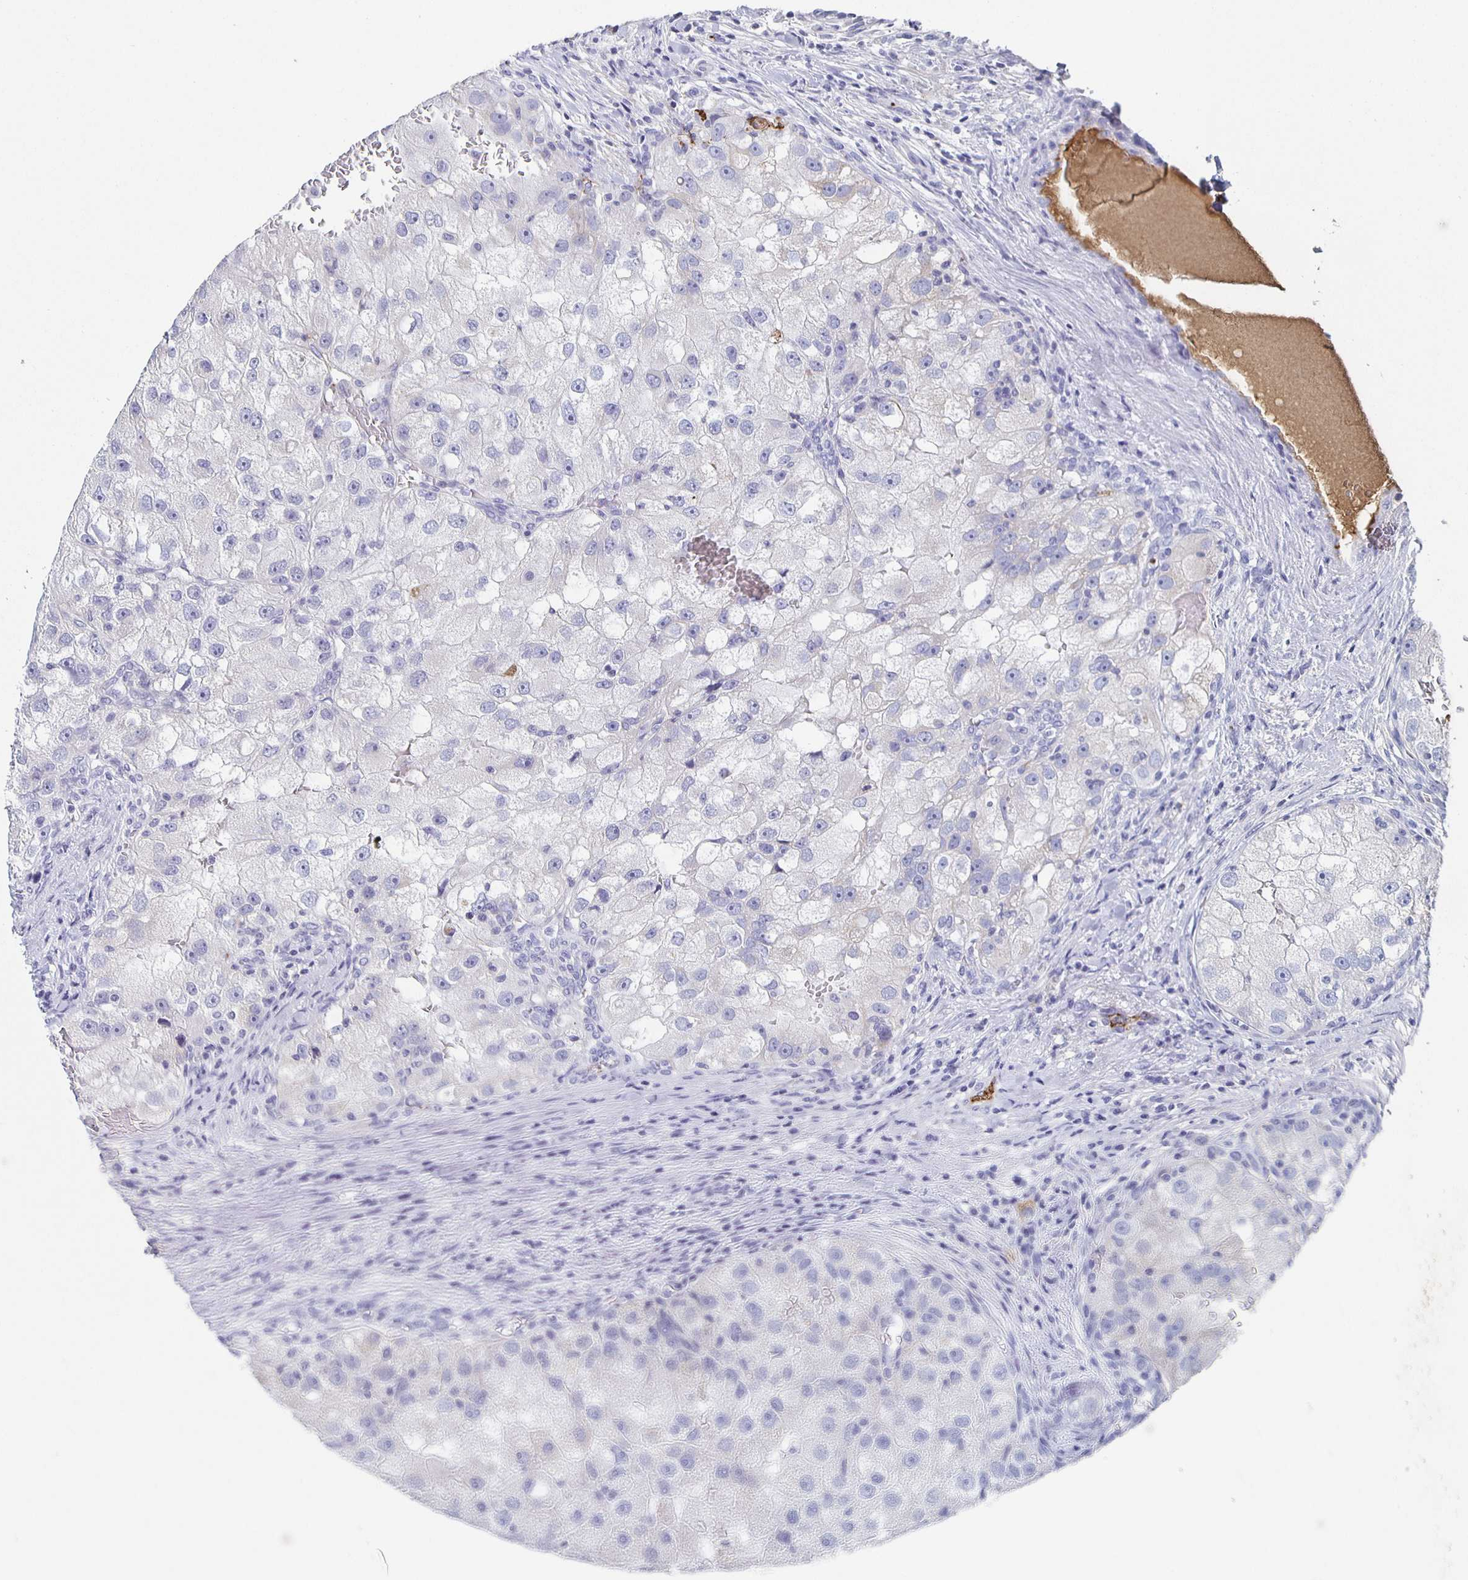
{"staining": {"intensity": "negative", "quantity": "none", "location": "none"}, "tissue": "renal cancer", "cell_type": "Tumor cells", "image_type": "cancer", "snomed": [{"axis": "morphology", "description": "Adenocarcinoma, NOS"}, {"axis": "topography", "description": "Kidney"}], "caption": "Immunohistochemistry of human renal cancer exhibits no positivity in tumor cells.", "gene": "FGA", "patient": {"sex": "male", "age": 63}}